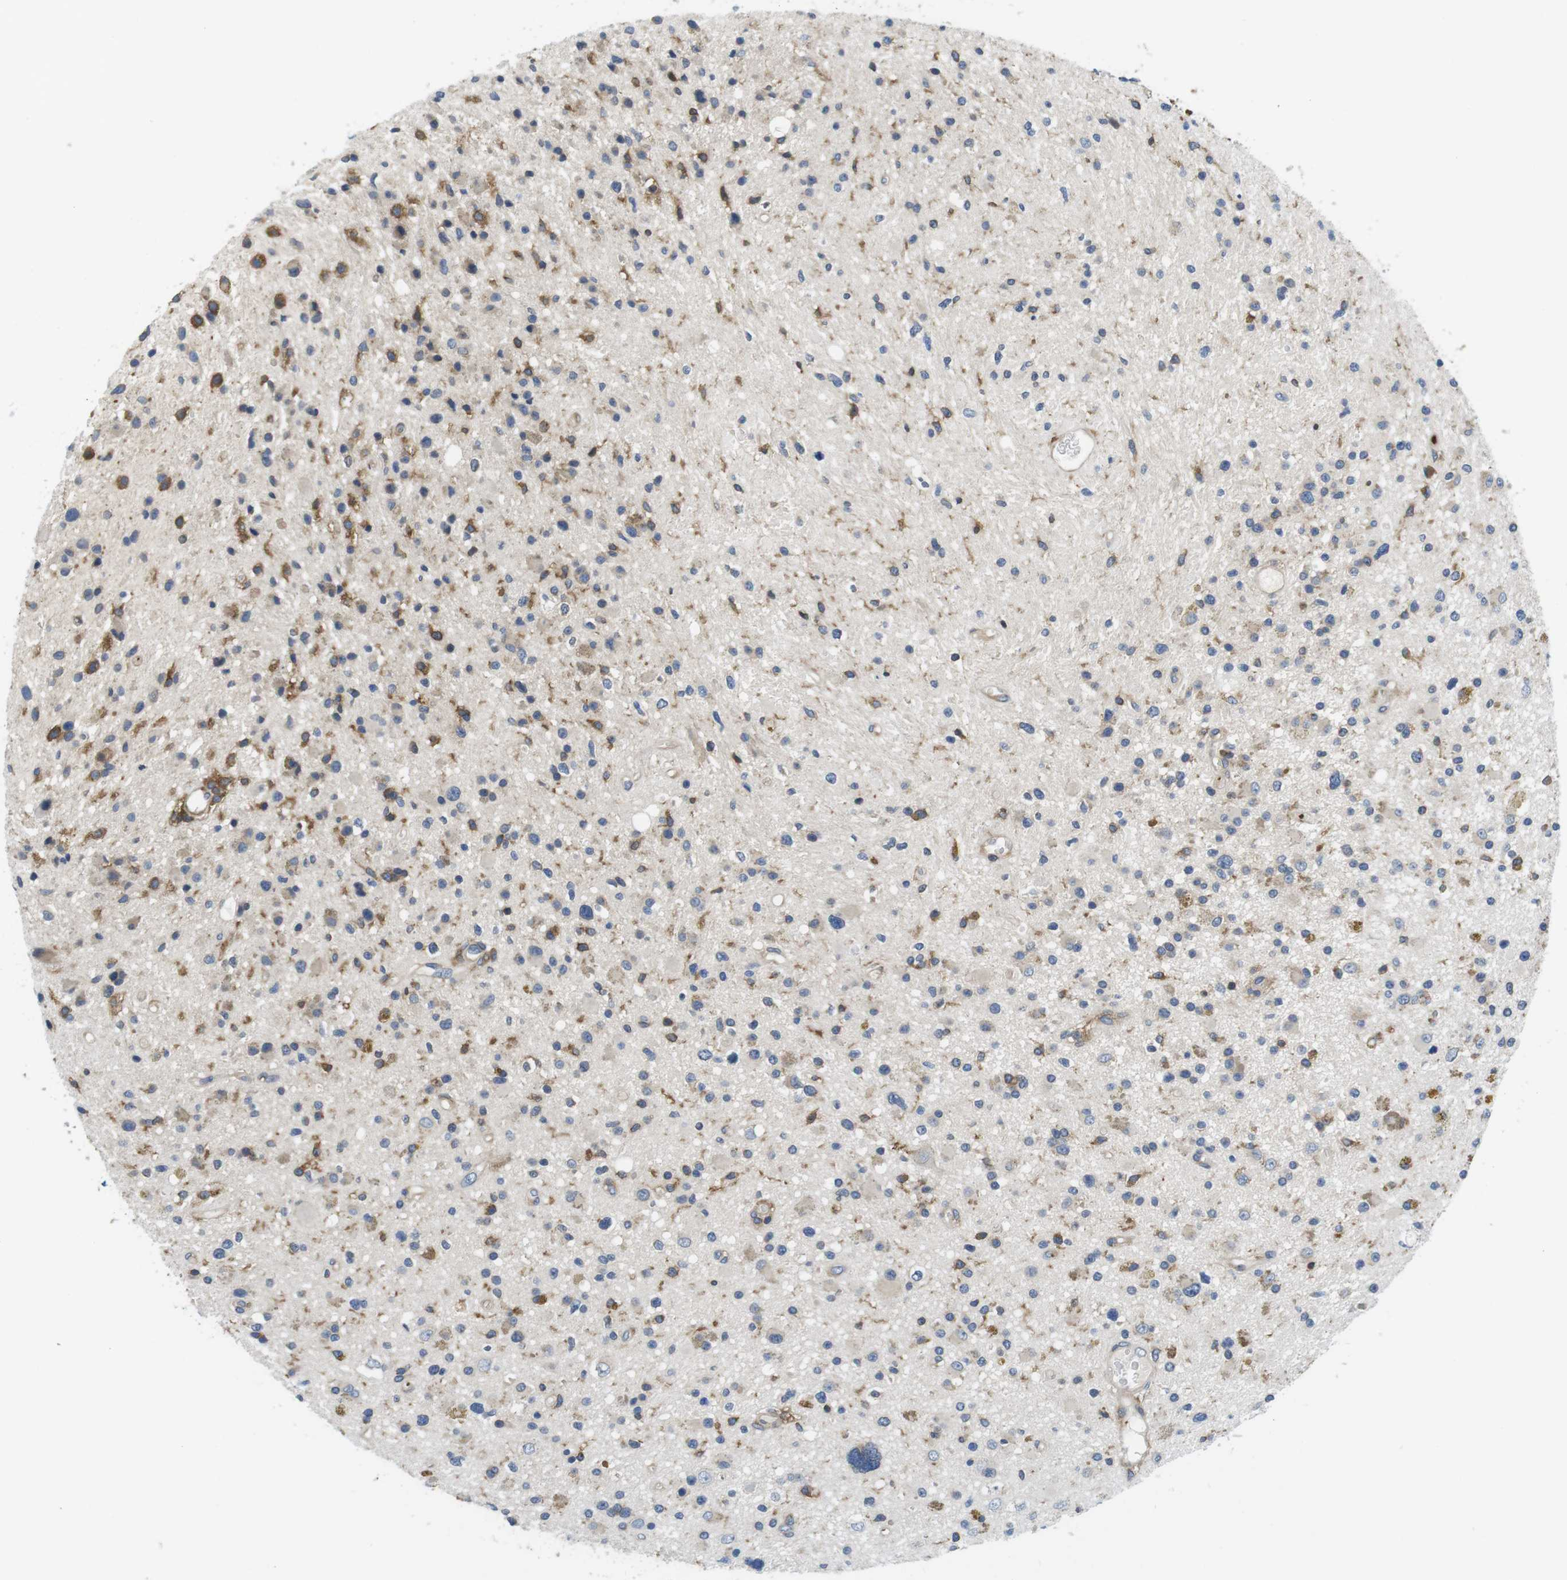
{"staining": {"intensity": "moderate", "quantity": "<25%", "location": "cytoplasmic/membranous"}, "tissue": "glioma", "cell_type": "Tumor cells", "image_type": "cancer", "snomed": [{"axis": "morphology", "description": "Glioma, malignant, High grade"}, {"axis": "topography", "description": "Brain"}], "caption": "Immunohistochemistry (DAB (3,3'-diaminobenzidine)) staining of malignant glioma (high-grade) exhibits moderate cytoplasmic/membranous protein positivity in about <25% of tumor cells. (DAB IHC with brightfield microscopy, high magnification).", "gene": "HERPUD2", "patient": {"sex": "male", "age": 33}}